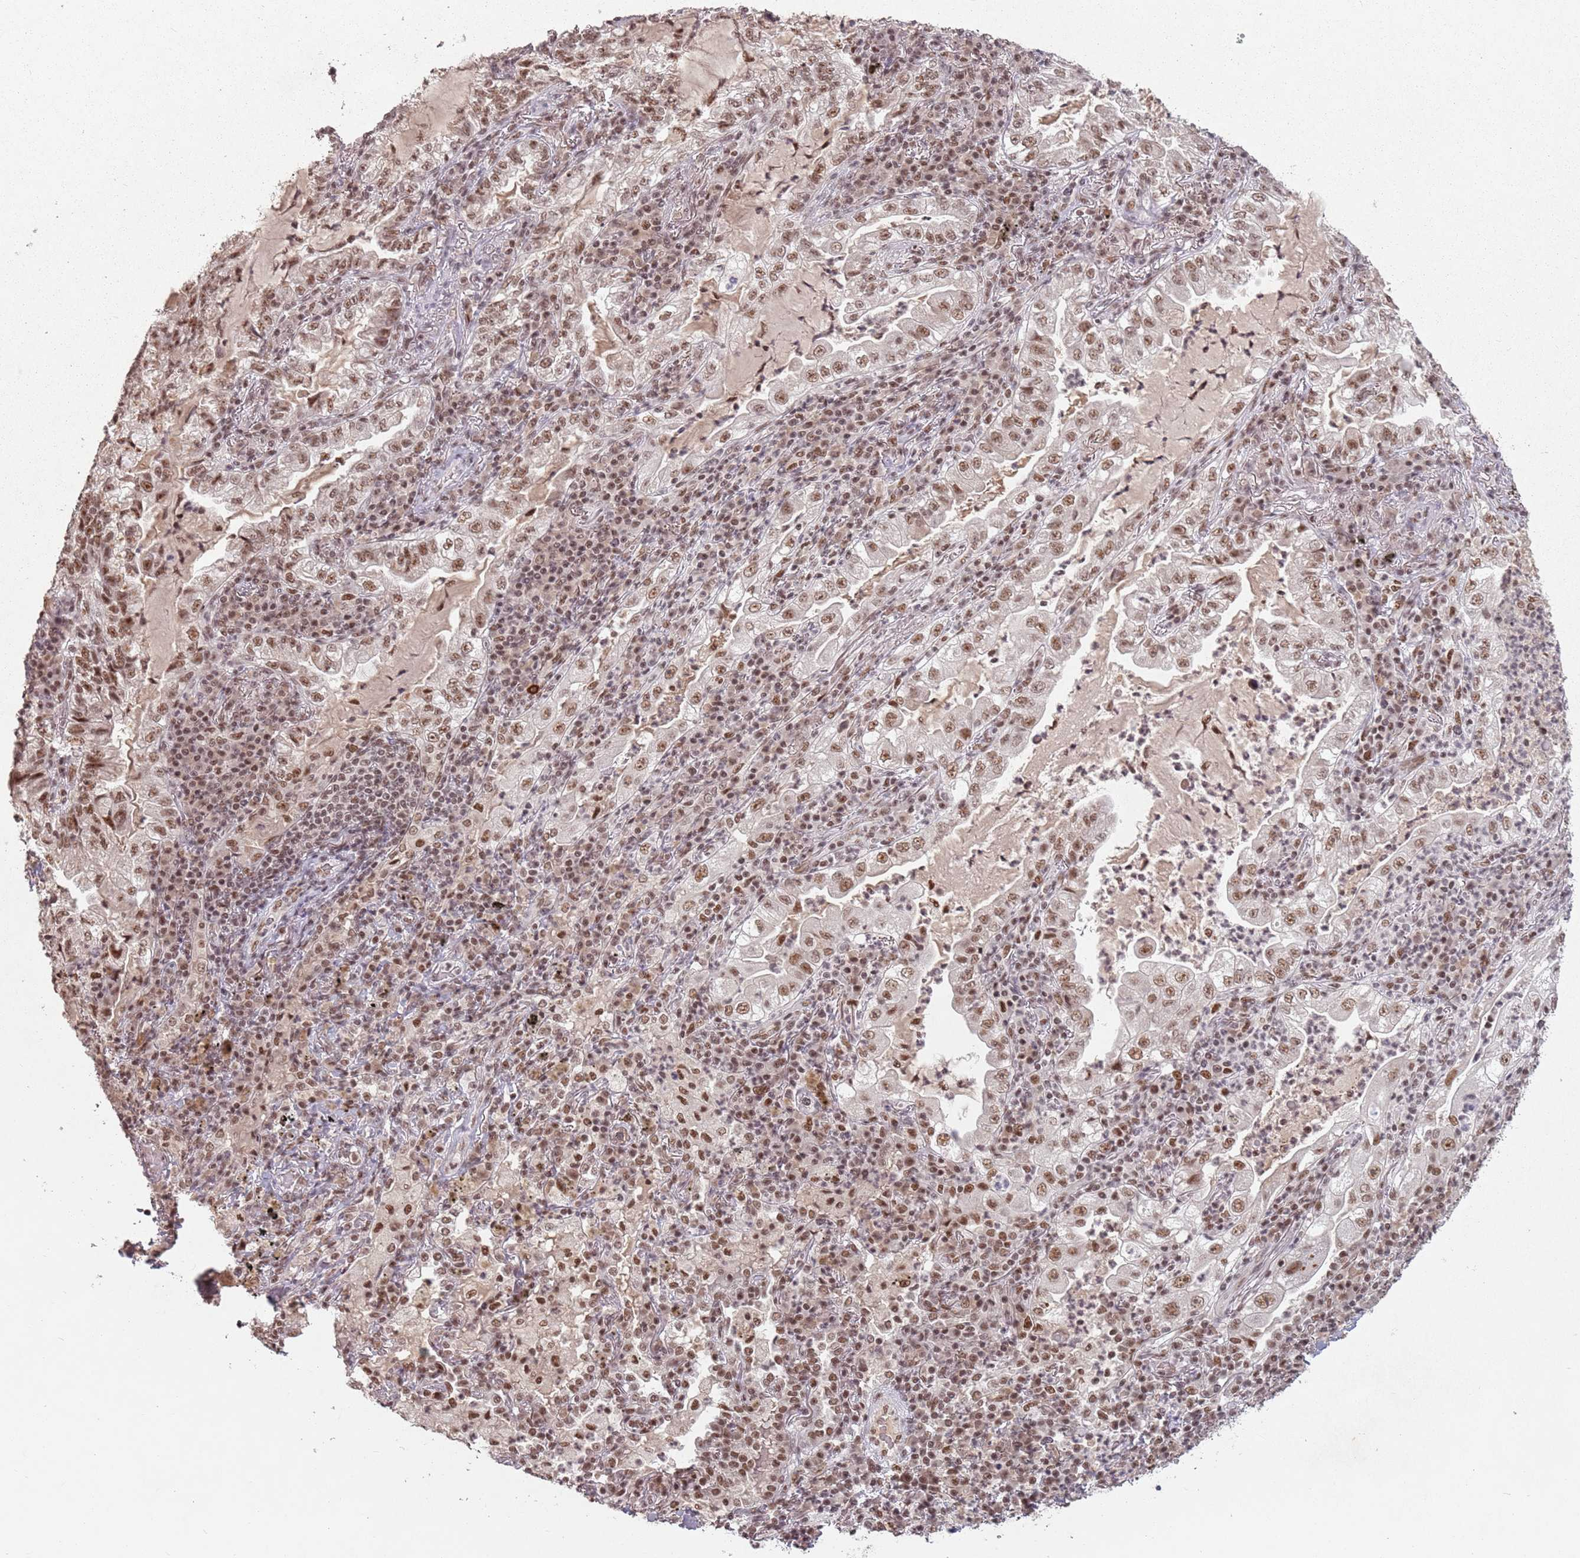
{"staining": {"intensity": "moderate", "quantity": ">75%", "location": "nuclear"}, "tissue": "lung cancer", "cell_type": "Tumor cells", "image_type": "cancer", "snomed": [{"axis": "morphology", "description": "Adenocarcinoma, NOS"}, {"axis": "topography", "description": "Lung"}], "caption": "The photomicrograph reveals a brown stain indicating the presence of a protein in the nuclear of tumor cells in adenocarcinoma (lung).", "gene": "NCBP1", "patient": {"sex": "female", "age": 73}}